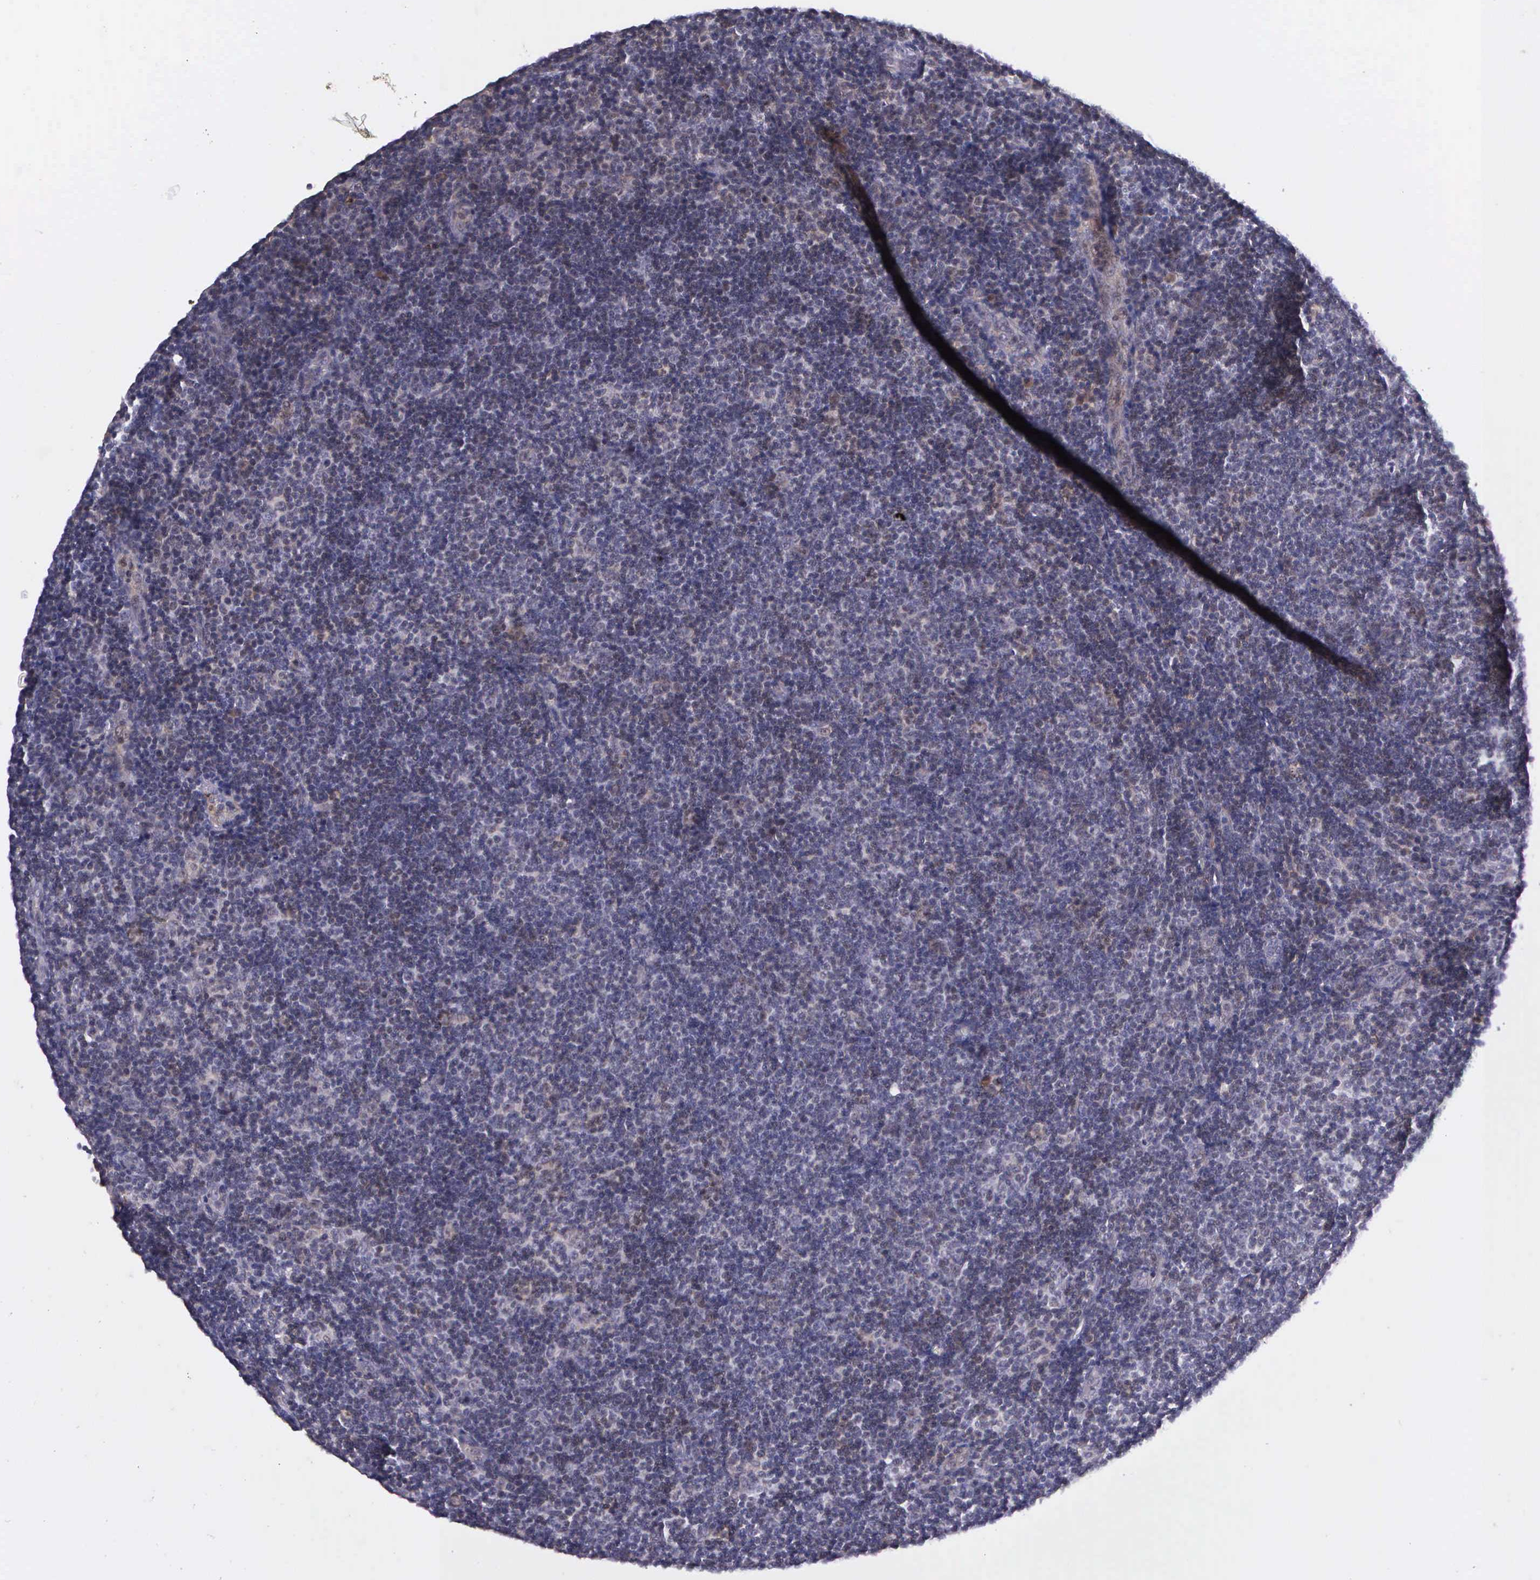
{"staining": {"intensity": "negative", "quantity": "none", "location": "none"}, "tissue": "lymphoma", "cell_type": "Tumor cells", "image_type": "cancer", "snomed": [{"axis": "morphology", "description": "Malignant lymphoma, non-Hodgkin's type, Low grade"}, {"axis": "topography", "description": "Lymph node"}], "caption": "Tumor cells are negative for brown protein staining in lymphoma. (DAB (3,3'-diaminobenzidine) immunohistochemistry with hematoxylin counter stain).", "gene": "PRICKLE3", "patient": {"sex": "male", "age": 49}}